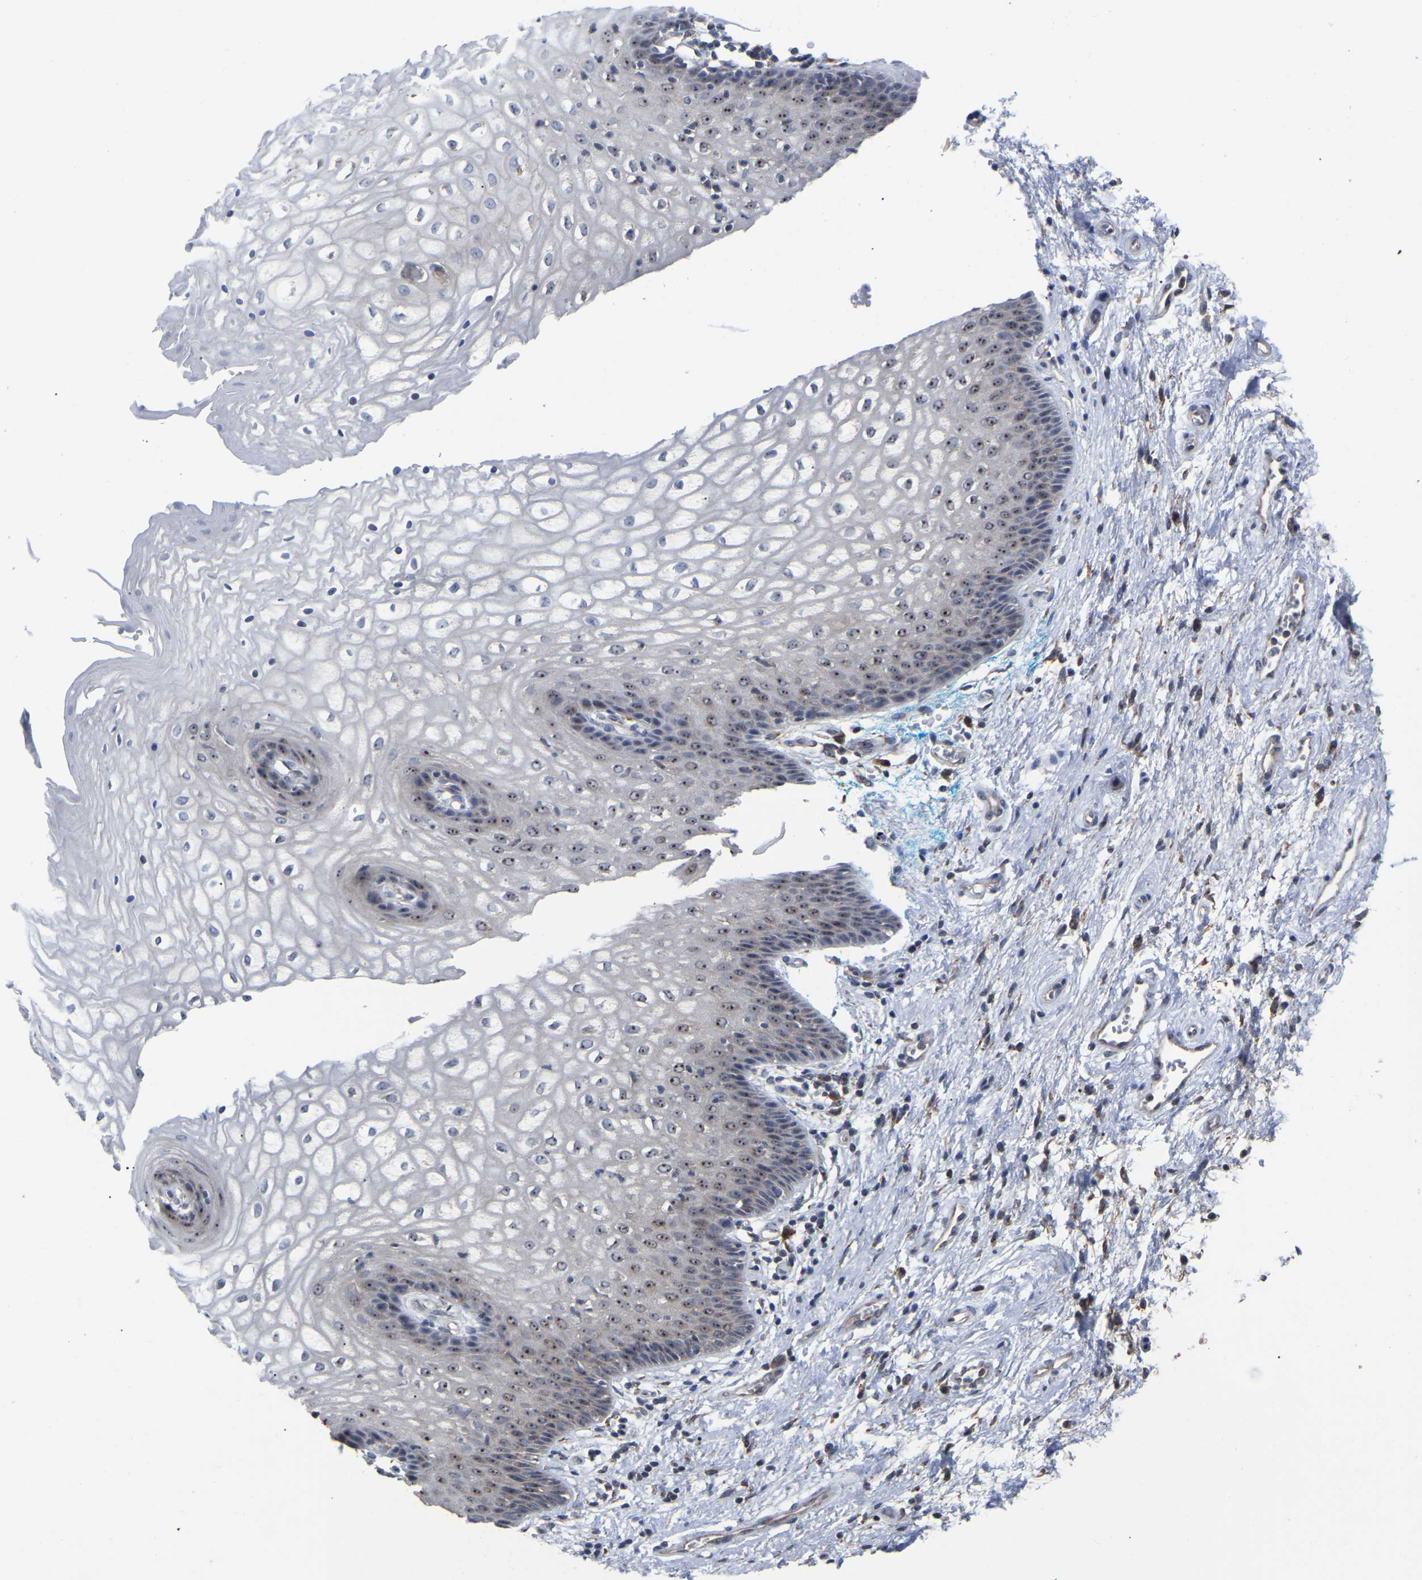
{"staining": {"intensity": "strong", "quantity": "25%-75%", "location": "nuclear"}, "tissue": "vagina", "cell_type": "Squamous epithelial cells", "image_type": "normal", "snomed": [{"axis": "morphology", "description": "Normal tissue, NOS"}, {"axis": "topography", "description": "Vagina"}], "caption": "Immunohistochemistry (IHC) (DAB) staining of benign human vagina displays strong nuclear protein positivity in approximately 25%-75% of squamous epithelial cells. (DAB (3,3'-diaminobenzidine) IHC, brown staining for protein, blue staining for nuclei).", "gene": "NOP53", "patient": {"sex": "female", "age": 34}}